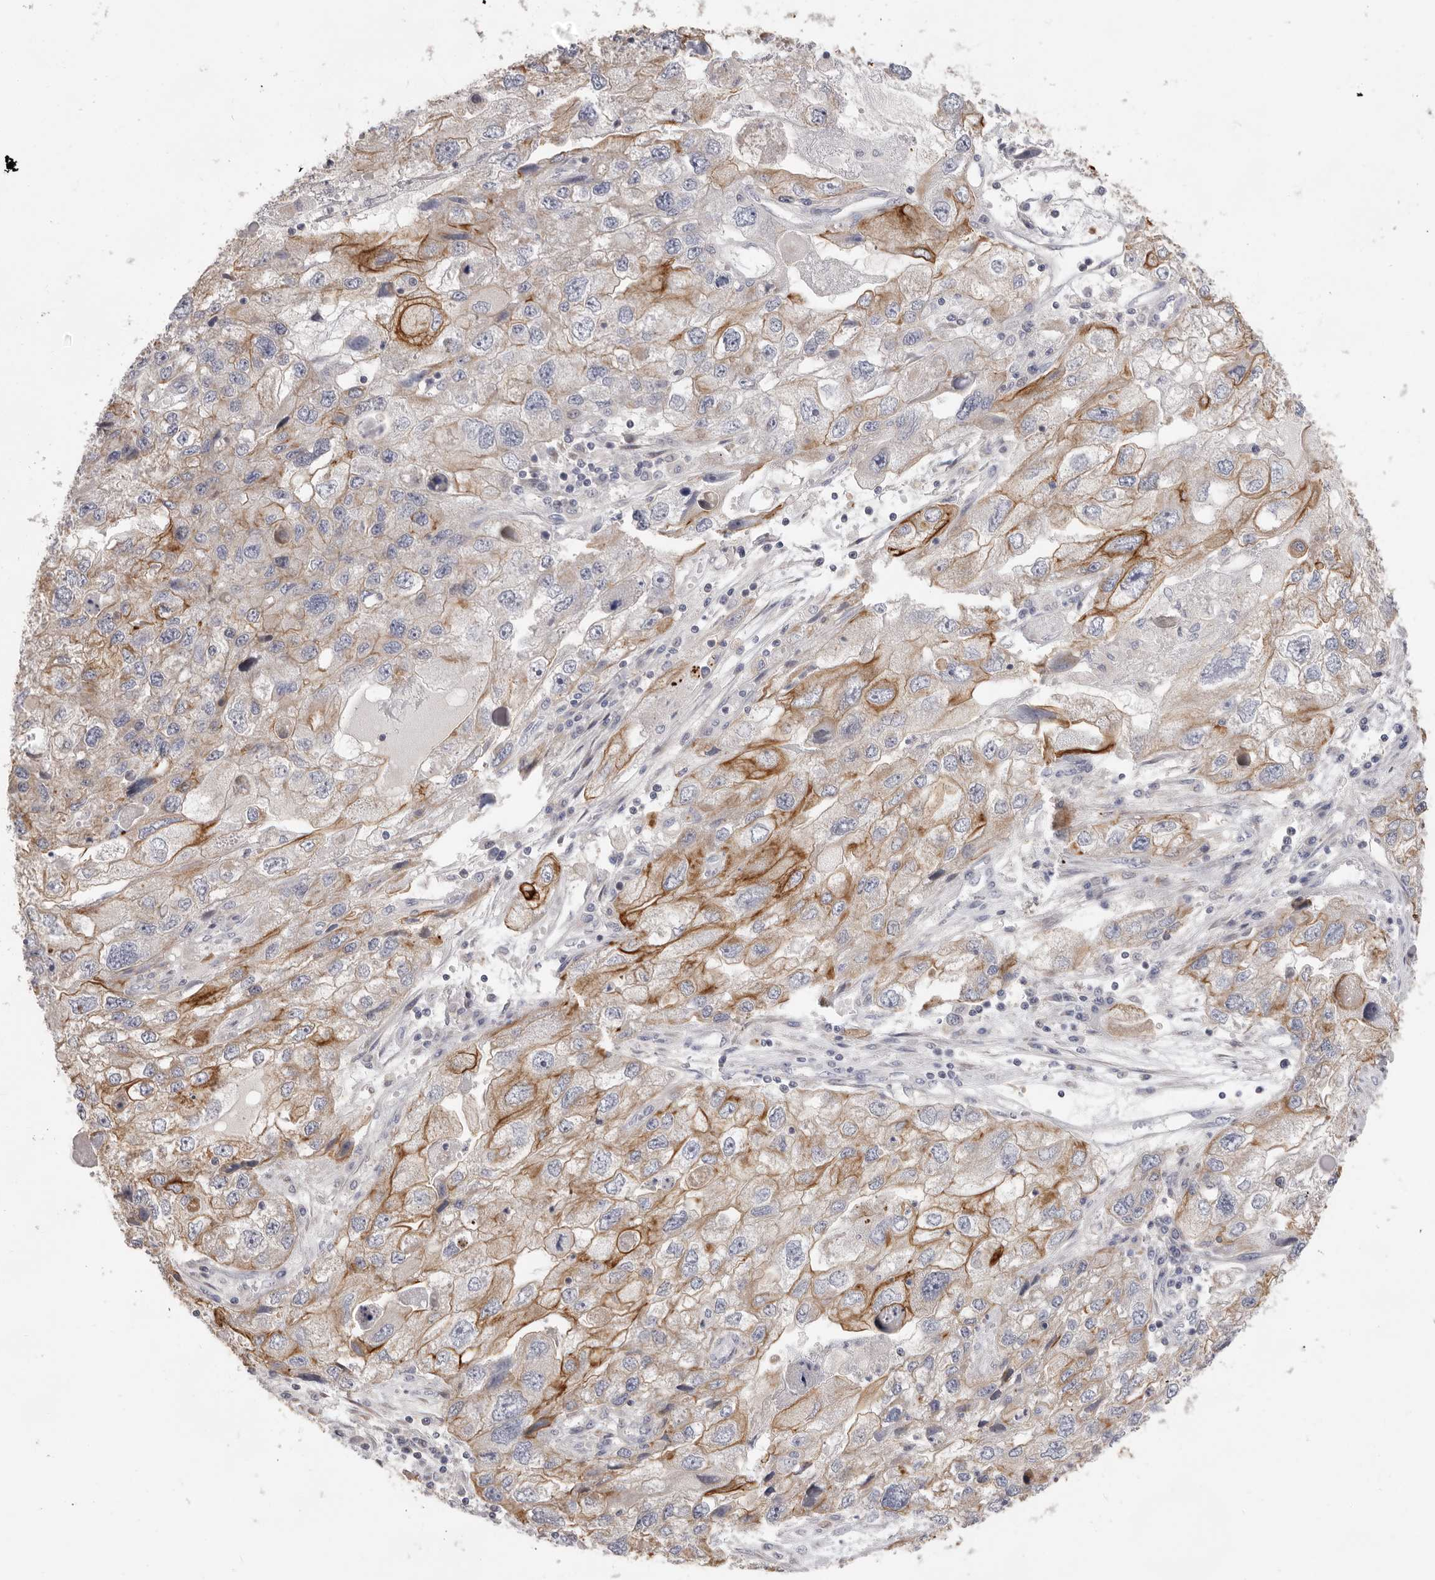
{"staining": {"intensity": "moderate", "quantity": "25%-75%", "location": "cytoplasmic/membranous"}, "tissue": "endometrial cancer", "cell_type": "Tumor cells", "image_type": "cancer", "snomed": [{"axis": "morphology", "description": "Adenocarcinoma, NOS"}, {"axis": "topography", "description": "Endometrium"}], "caption": "Protein analysis of adenocarcinoma (endometrial) tissue shows moderate cytoplasmic/membranous staining in about 25%-75% of tumor cells. (DAB (3,3'-diaminobenzidine) IHC with brightfield microscopy, high magnification).", "gene": "USH1C", "patient": {"sex": "female", "age": 49}}